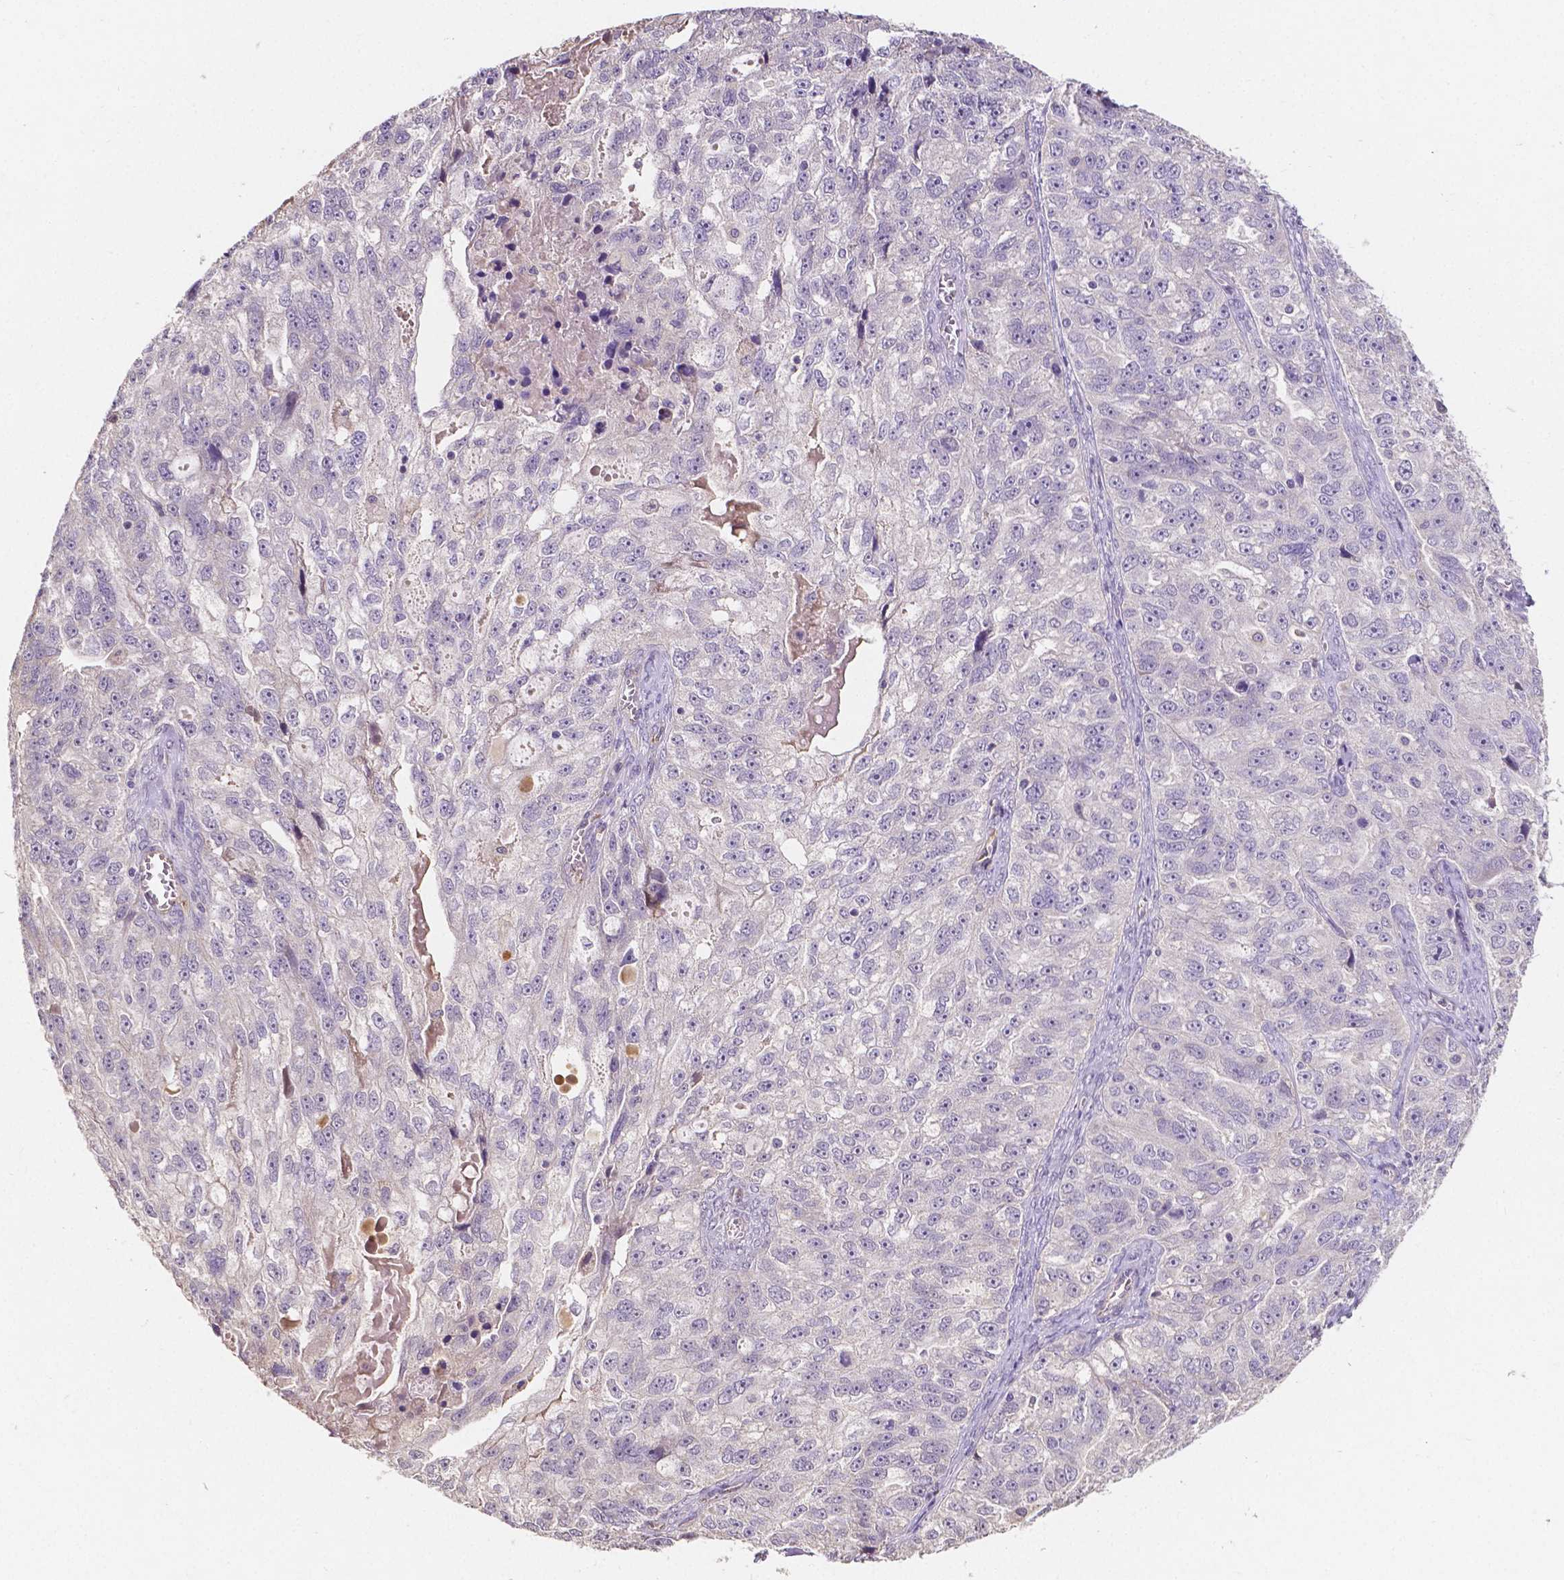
{"staining": {"intensity": "negative", "quantity": "none", "location": "none"}, "tissue": "ovarian cancer", "cell_type": "Tumor cells", "image_type": "cancer", "snomed": [{"axis": "morphology", "description": "Cystadenocarcinoma, serous, NOS"}, {"axis": "topography", "description": "Ovary"}], "caption": "Immunohistochemical staining of serous cystadenocarcinoma (ovarian) shows no significant expression in tumor cells.", "gene": "ELAVL2", "patient": {"sex": "female", "age": 51}}